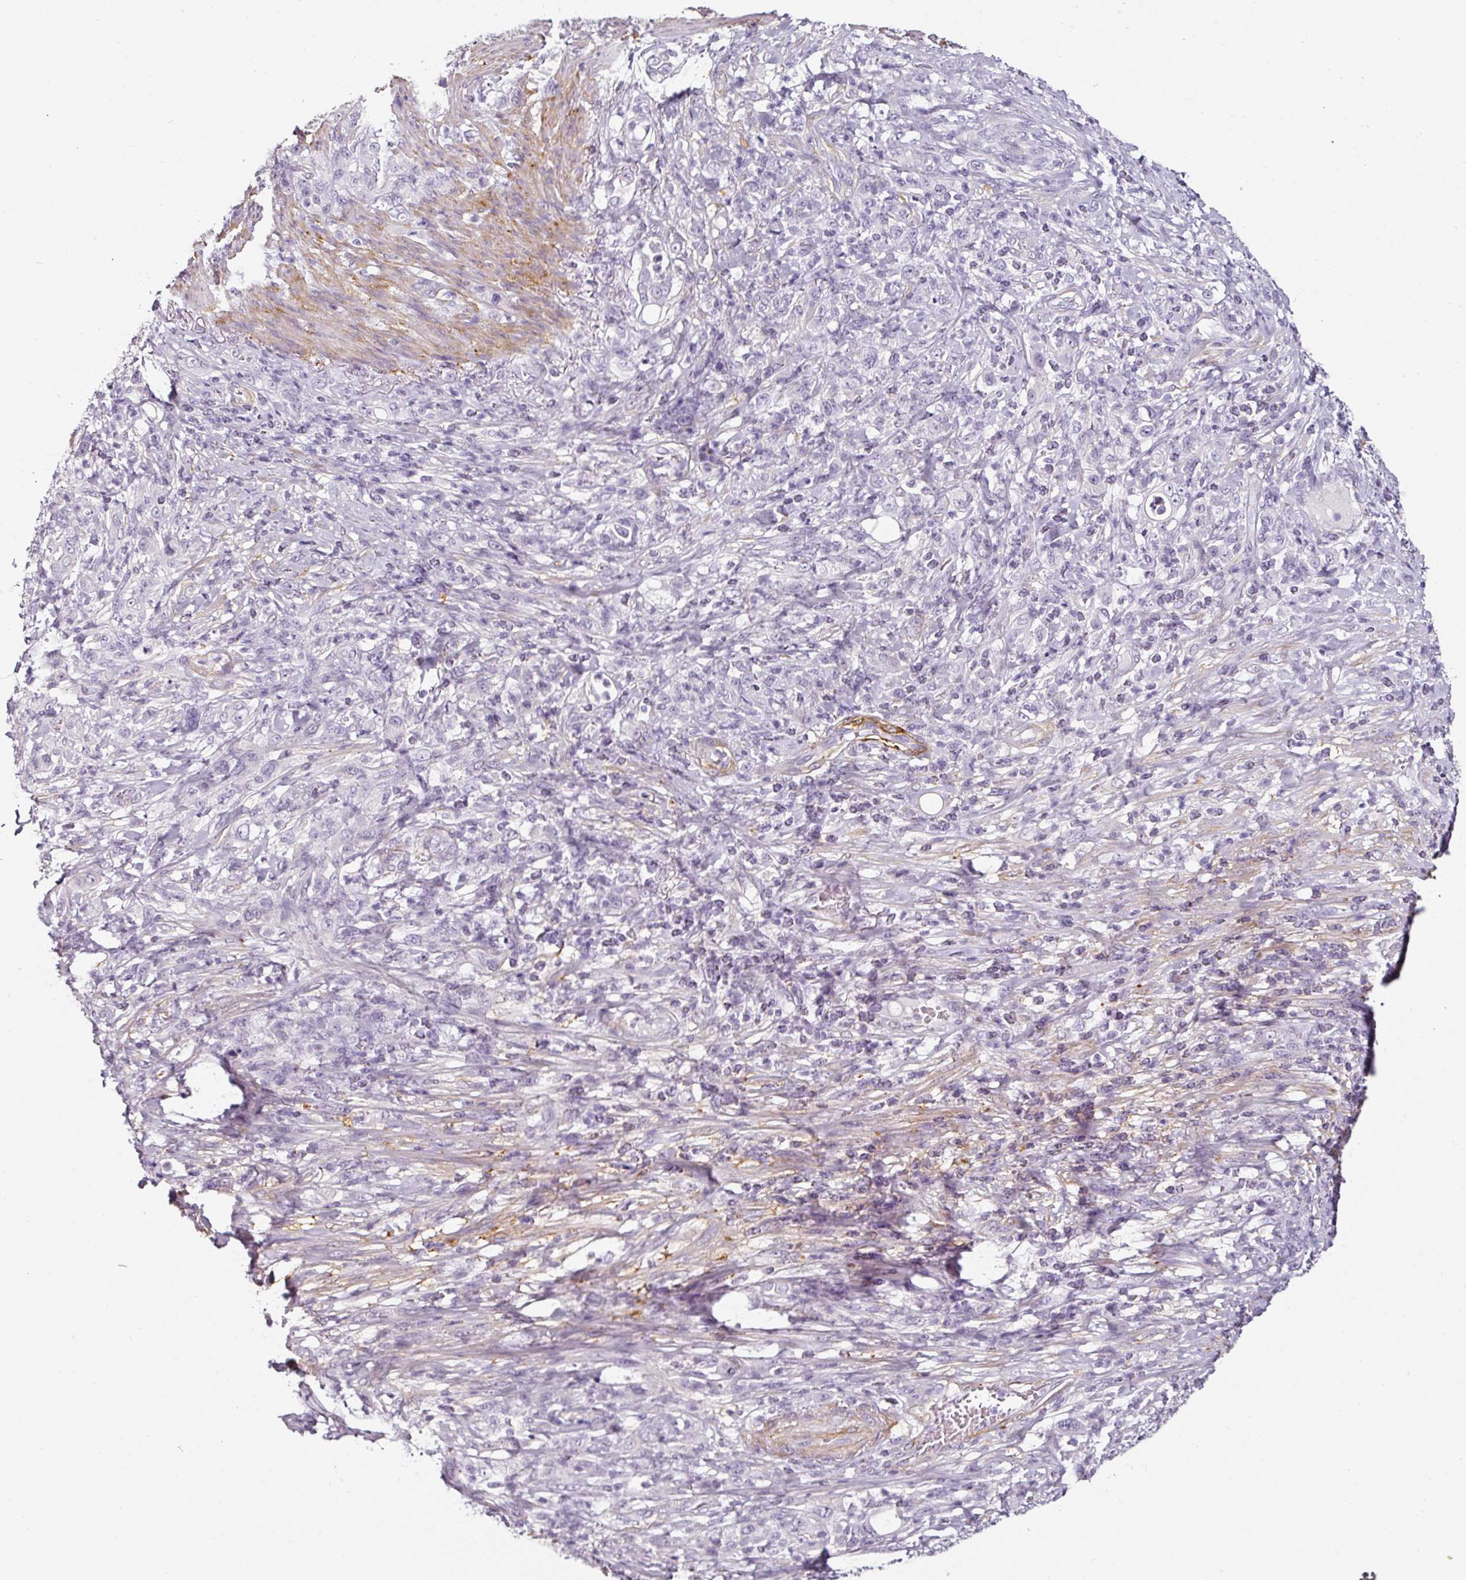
{"staining": {"intensity": "negative", "quantity": "none", "location": "none"}, "tissue": "stomach cancer", "cell_type": "Tumor cells", "image_type": "cancer", "snomed": [{"axis": "morphology", "description": "Adenocarcinoma, NOS"}, {"axis": "topography", "description": "Stomach"}], "caption": "High magnification brightfield microscopy of stomach adenocarcinoma stained with DAB (brown) and counterstained with hematoxylin (blue): tumor cells show no significant expression.", "gene": "CAP2", "patient": {"sex": "female", "age": 79}}